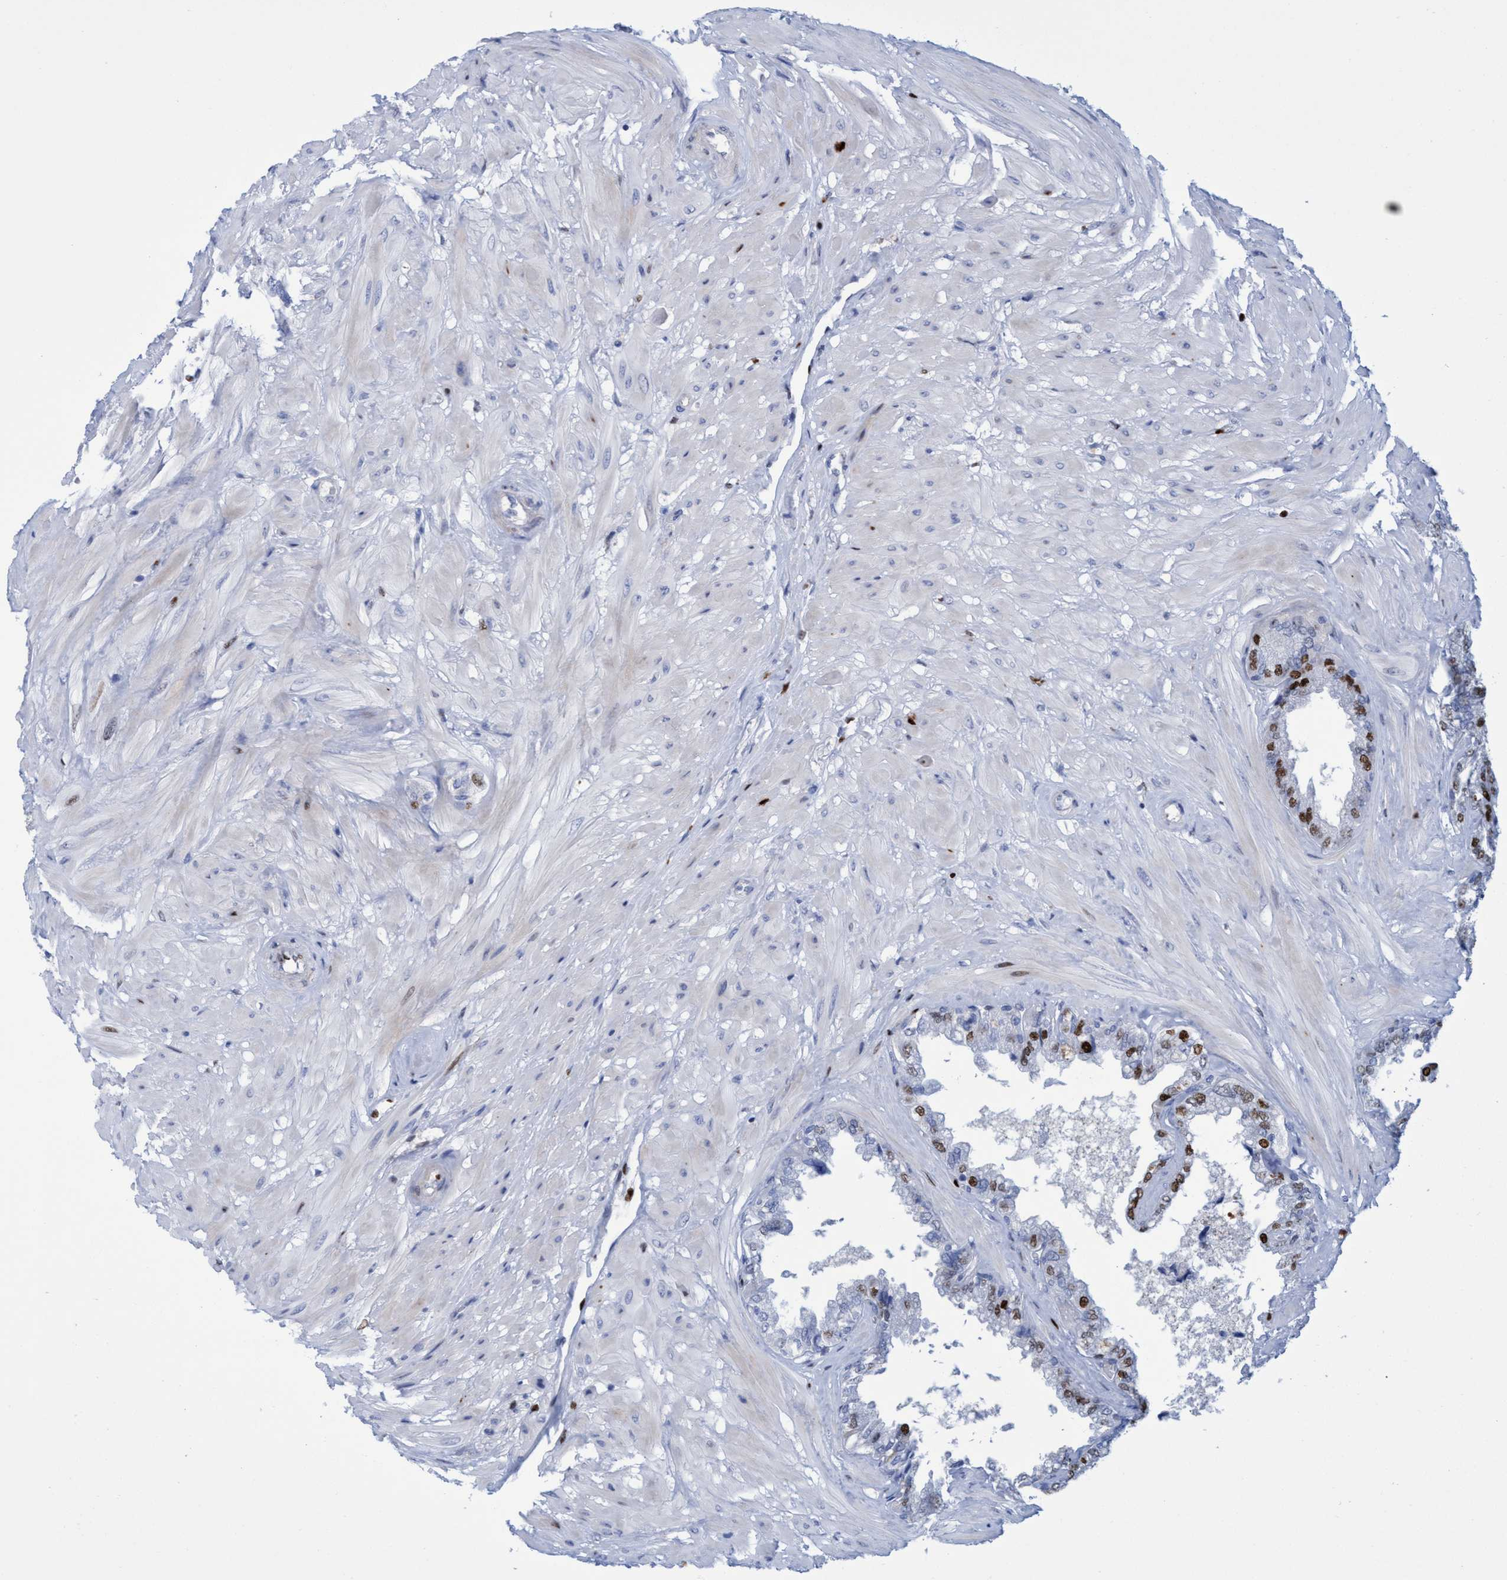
{"staining": {"intensity": "moderate", "quantity": "25%-75%", "location": "nuclear"}, "tissue": "seminal vesicle", "cell_type": "Glandular cells", "image_type": "normal", "snomed": [{"axis": "morphology", "description": "Normal tissue, NOS"}, {"axis": "topography", "description": "Seminal veicle"}], "caption": "Immunohistochemical staining of normal seminal vesicle shows moderate nuclear protein positivity in approximately 25%-75% of glandular cells.", "gene": "R3HCC1", "patient": {"sex": "male", "age": 46}}